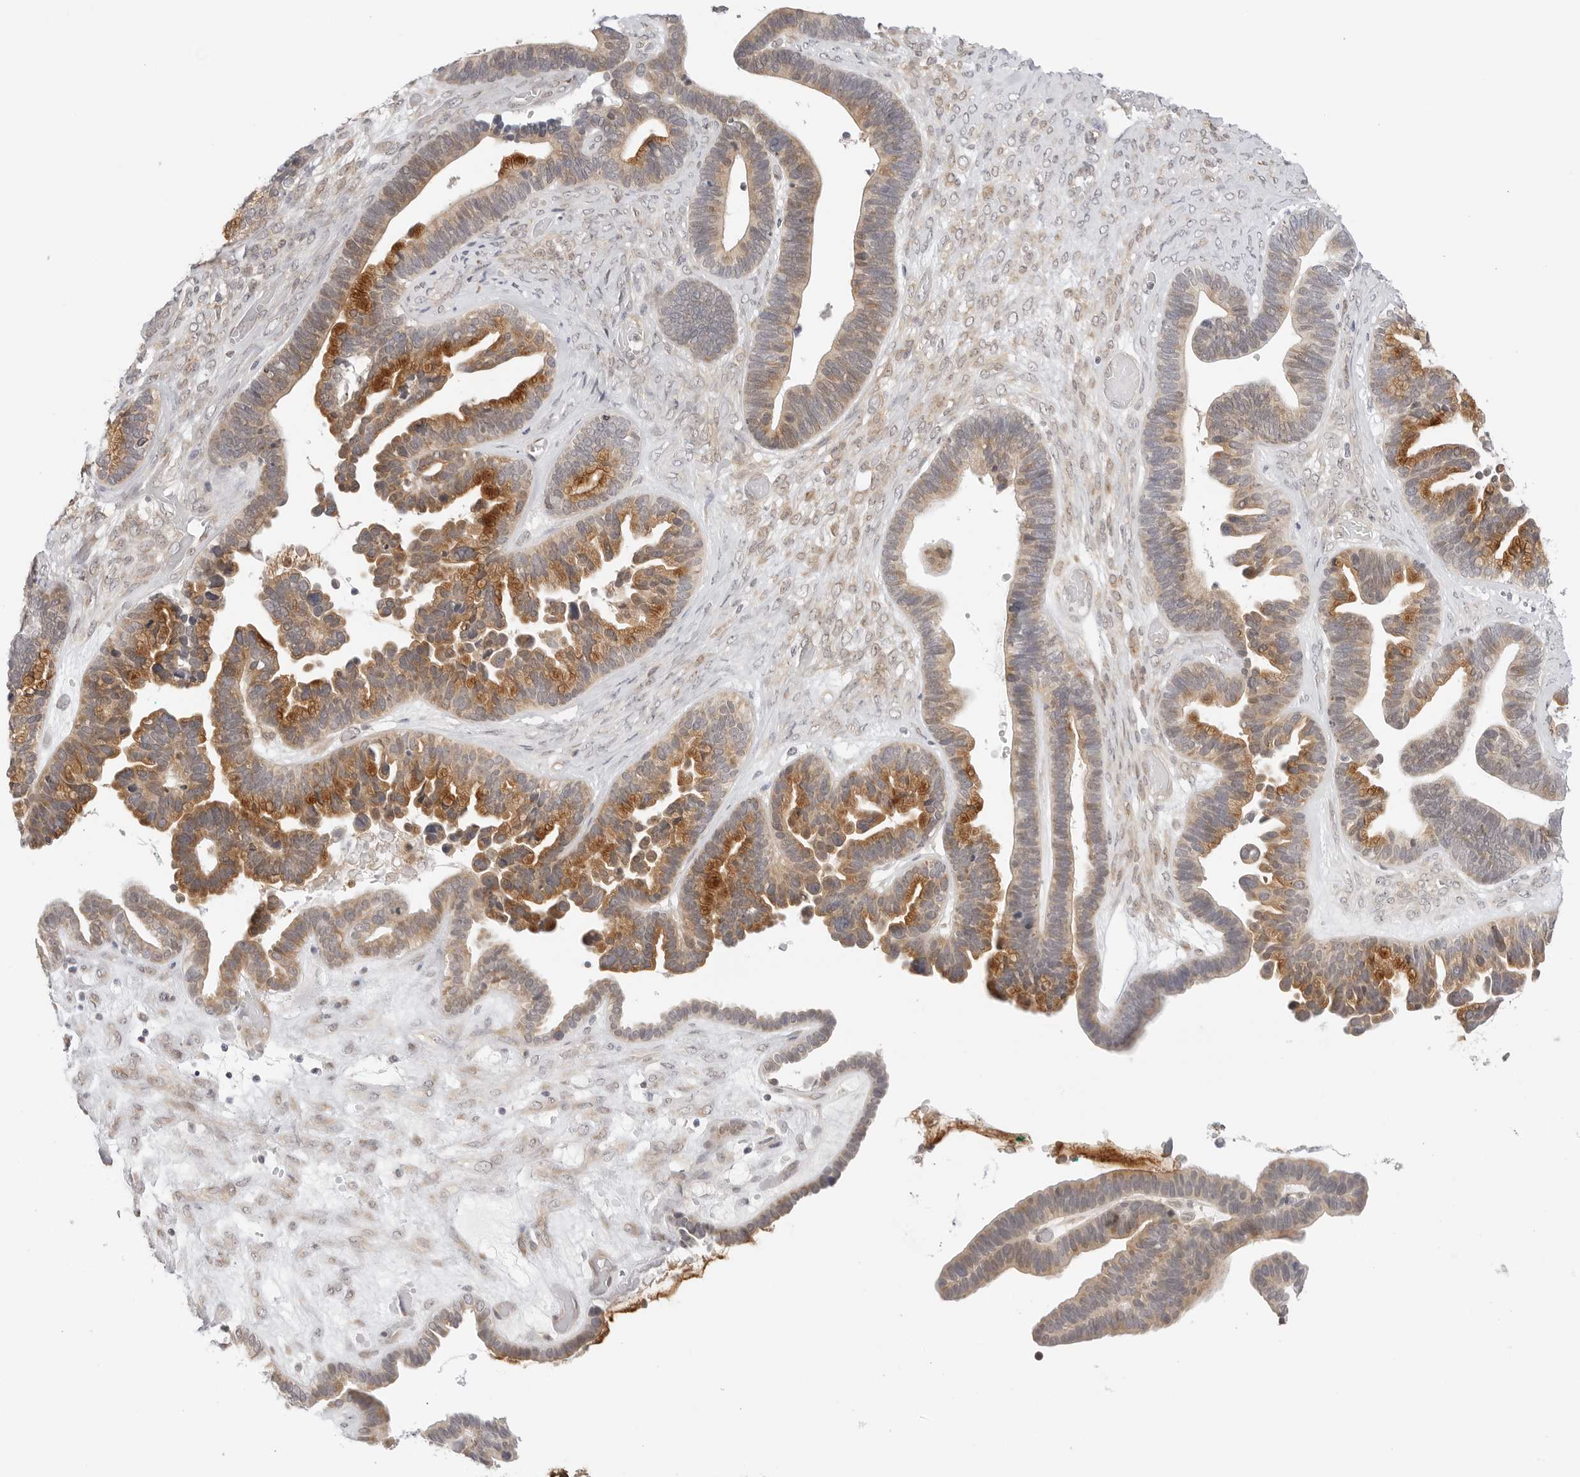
{"staining": {"intensity": "moderate", "quantity": "25%-75%", "location": "cytoplasmic/membranous"}, "tissue": "ovarian cancer", "cell_type": "Tumor cells", "image_type": "cancer", "snomed": [{"axis": "morphology", "description": "Cystadenocarcinoma, serous, NOS"}, {"axis": "topography", "description": "Ovary"}], "caption": "Moderate cytoplasmic/membranous positivity for a protein is present in about 25%-75% of tumor cells of ovarian cancer (serous cystadenocarcinoma) using immunohistochemistry.", "gene": "TCP1", "patient": {"sex": "female", "age": 56}}